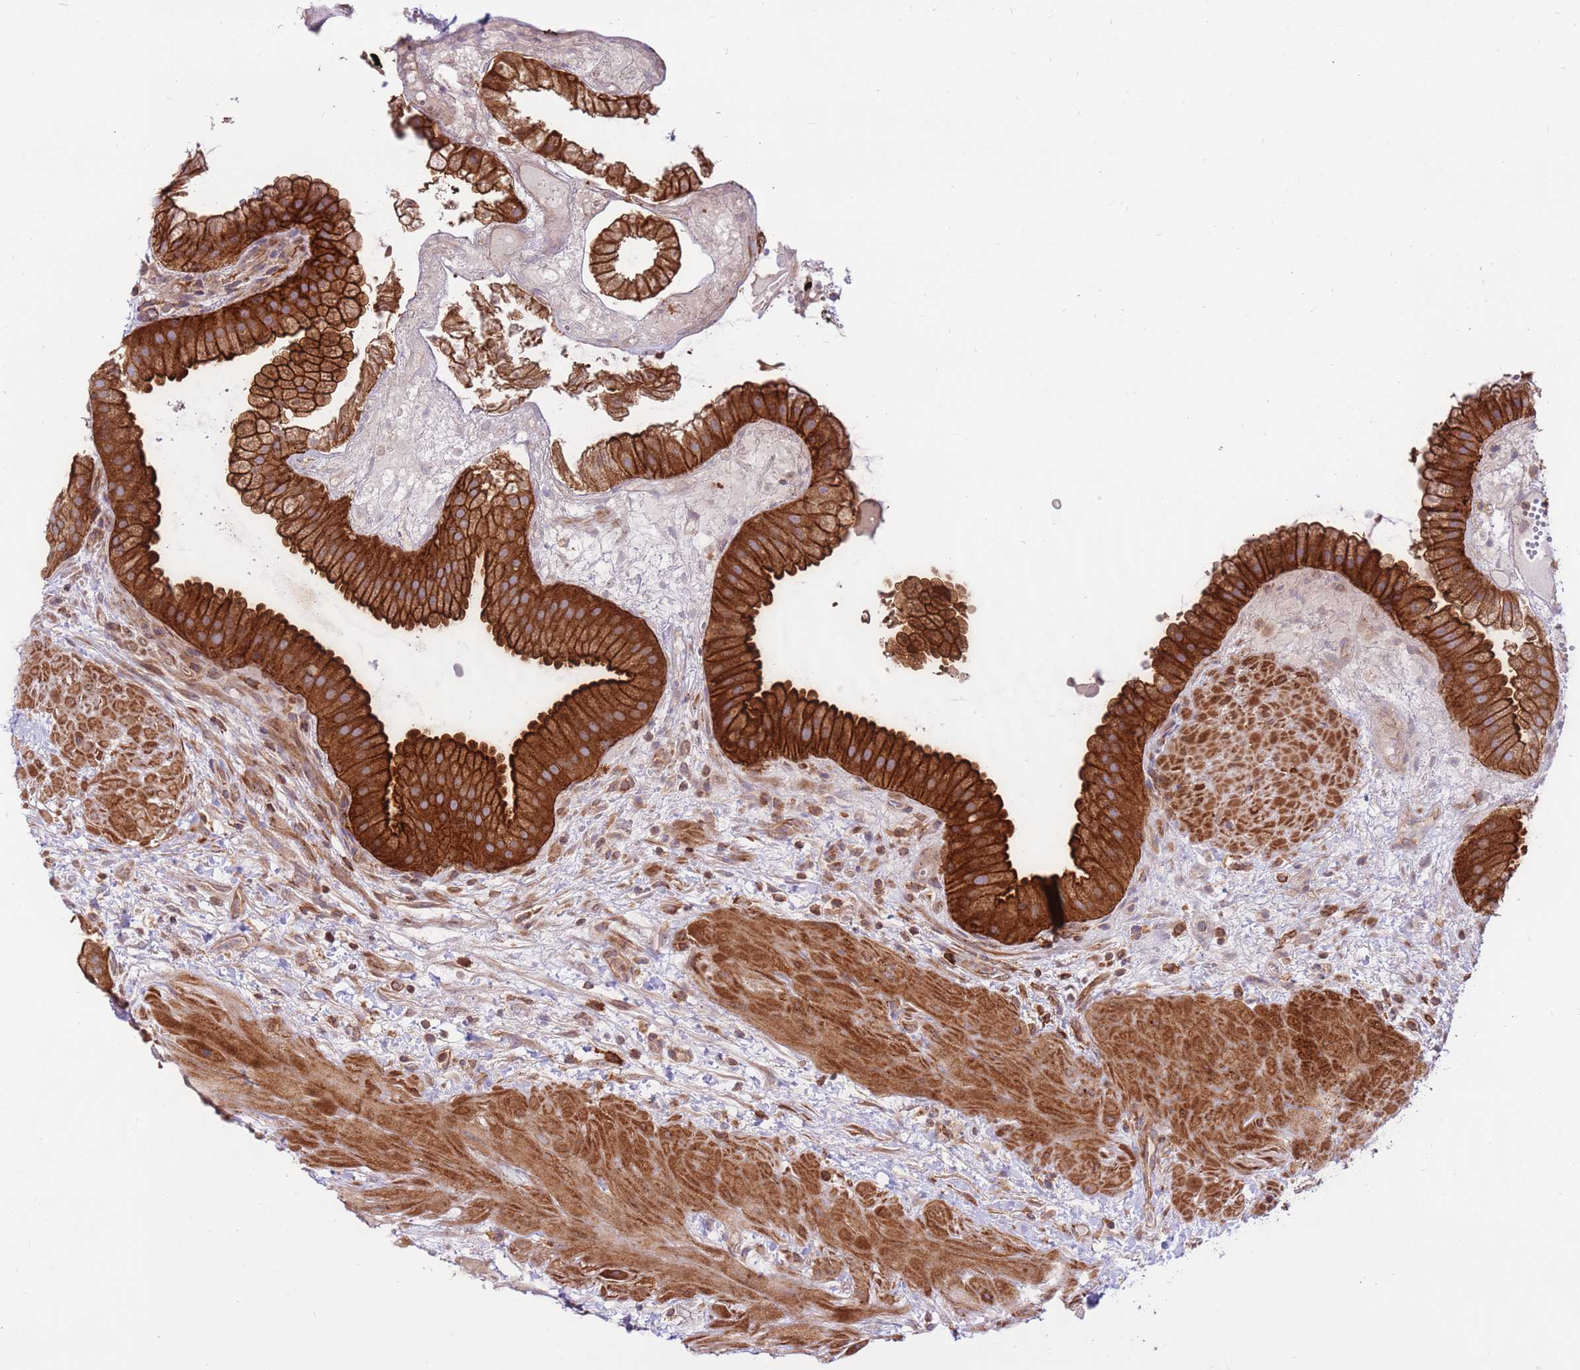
{"staining": {"intensity": "strong", "quantity": ">75%", "location": "cytoplasmic/membranous"}, "tissue": "gallbladder", "cell_type": "Glandular cells", "image_type": "normal", "snomed": [{"axis": "morphology", "description": "Normal tissue, NOS"}, {"axis": "topography", "description": "Gallbladder"}], "caption": "A histopathology image of human gallbladder stained for a protein demonstrates strong cytoplasmic/membranous brown staining in glandular cells.", "gene": "DDX19B", "patient": {"sex": "female", "age": 64}}